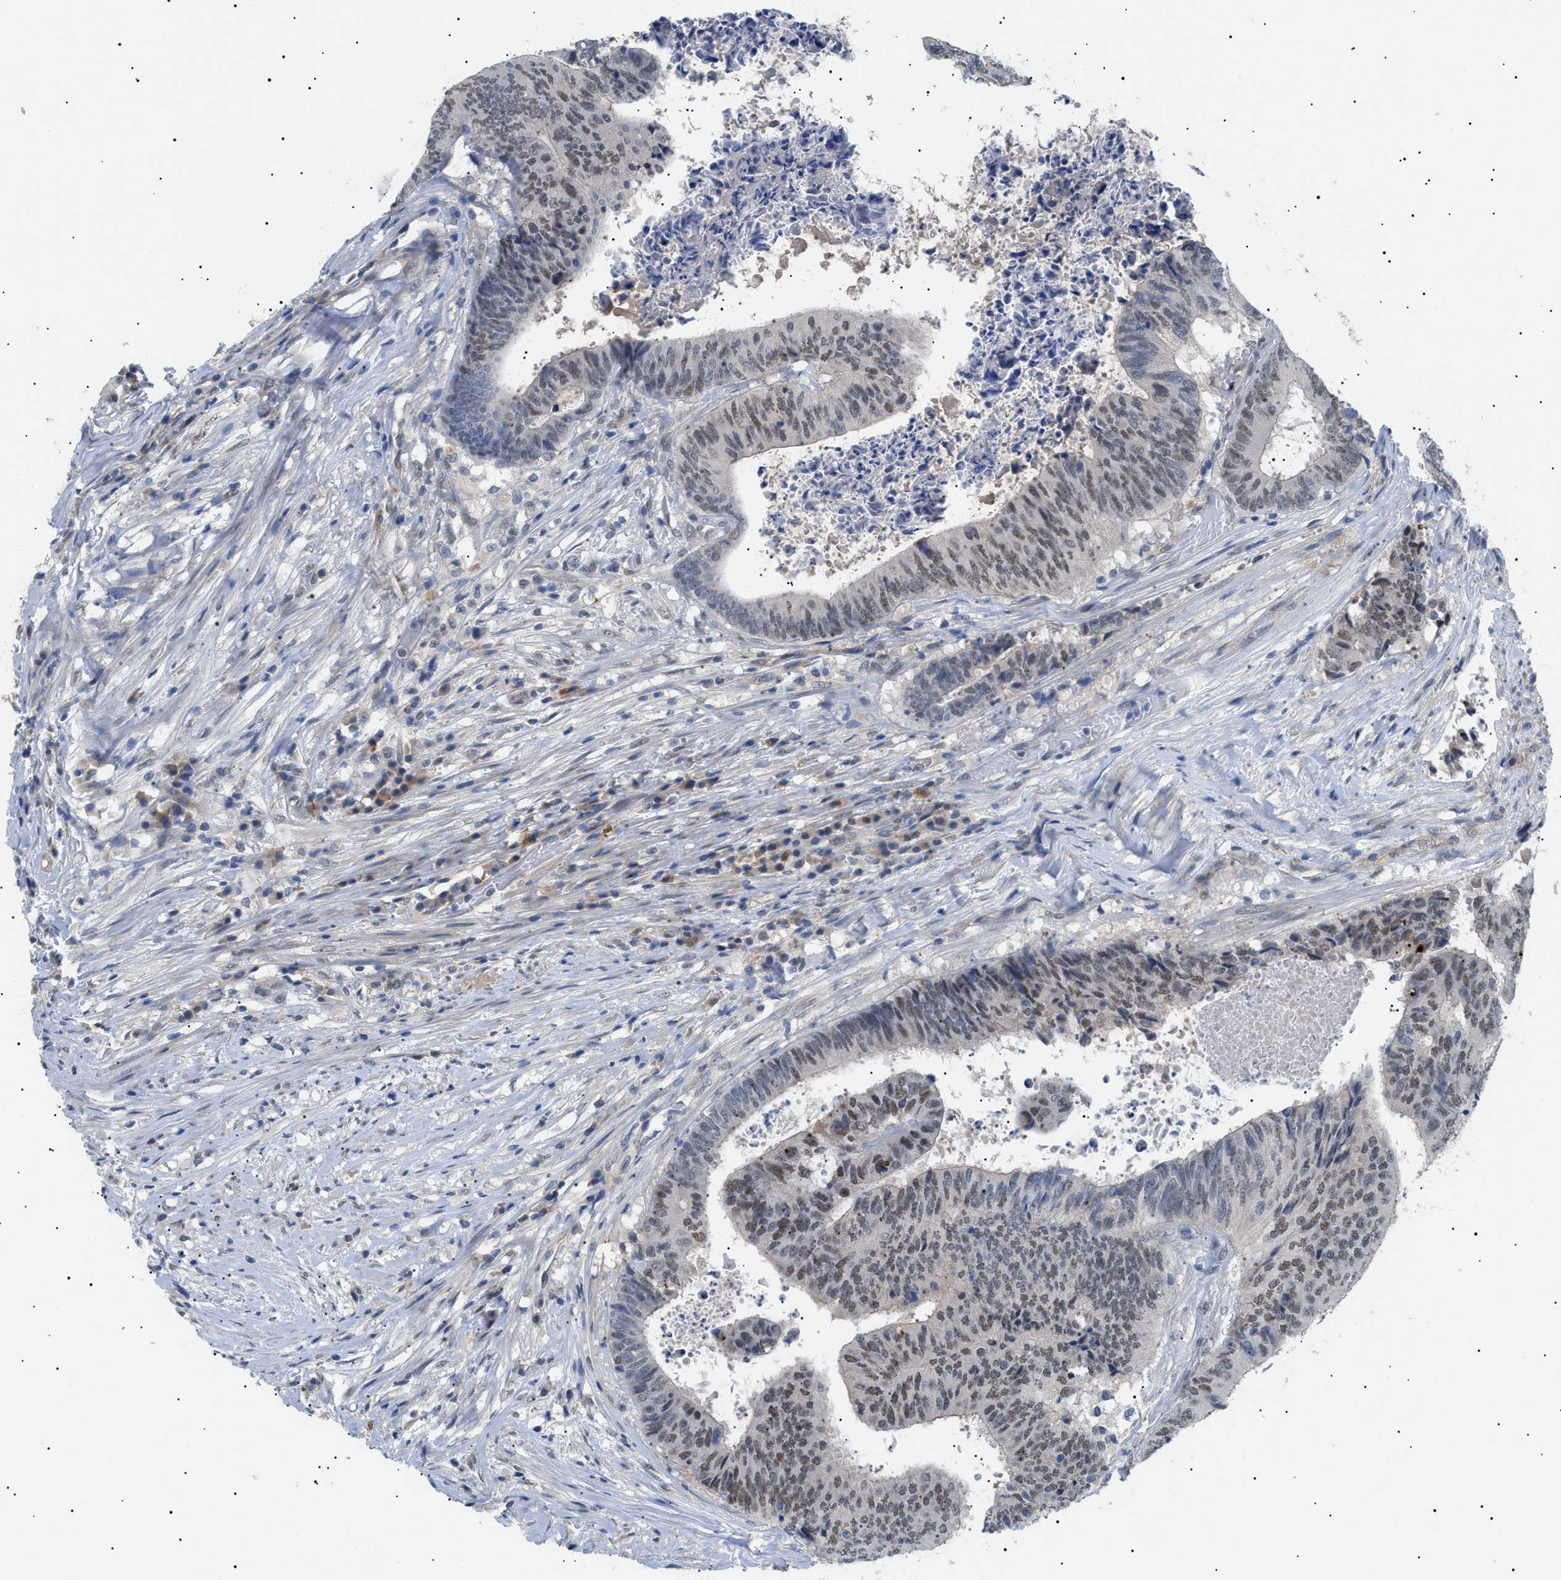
{"staining": {"intensity": "weak", "quantity": "25%-75%", "location": "nuclear"}, "tissue": "colorectal cancer", "cell_type": "Tumor cells", "image_type": "cancer", "snomed": [{"axis": "morphology", "description": "Adenocarcinoma, NOS"}, {"axis": "topography", "description": "Rectum"}], "caption": "Protein staining shows weak nuclear expression in about 25%-75% of tumor cells in colorectal cancer. Immunohistochemistry stains the protein of interest in brown and the nuclei are stained blue.", "gene": "CRCP", "patient": {"sex": "male", "age": 72}}